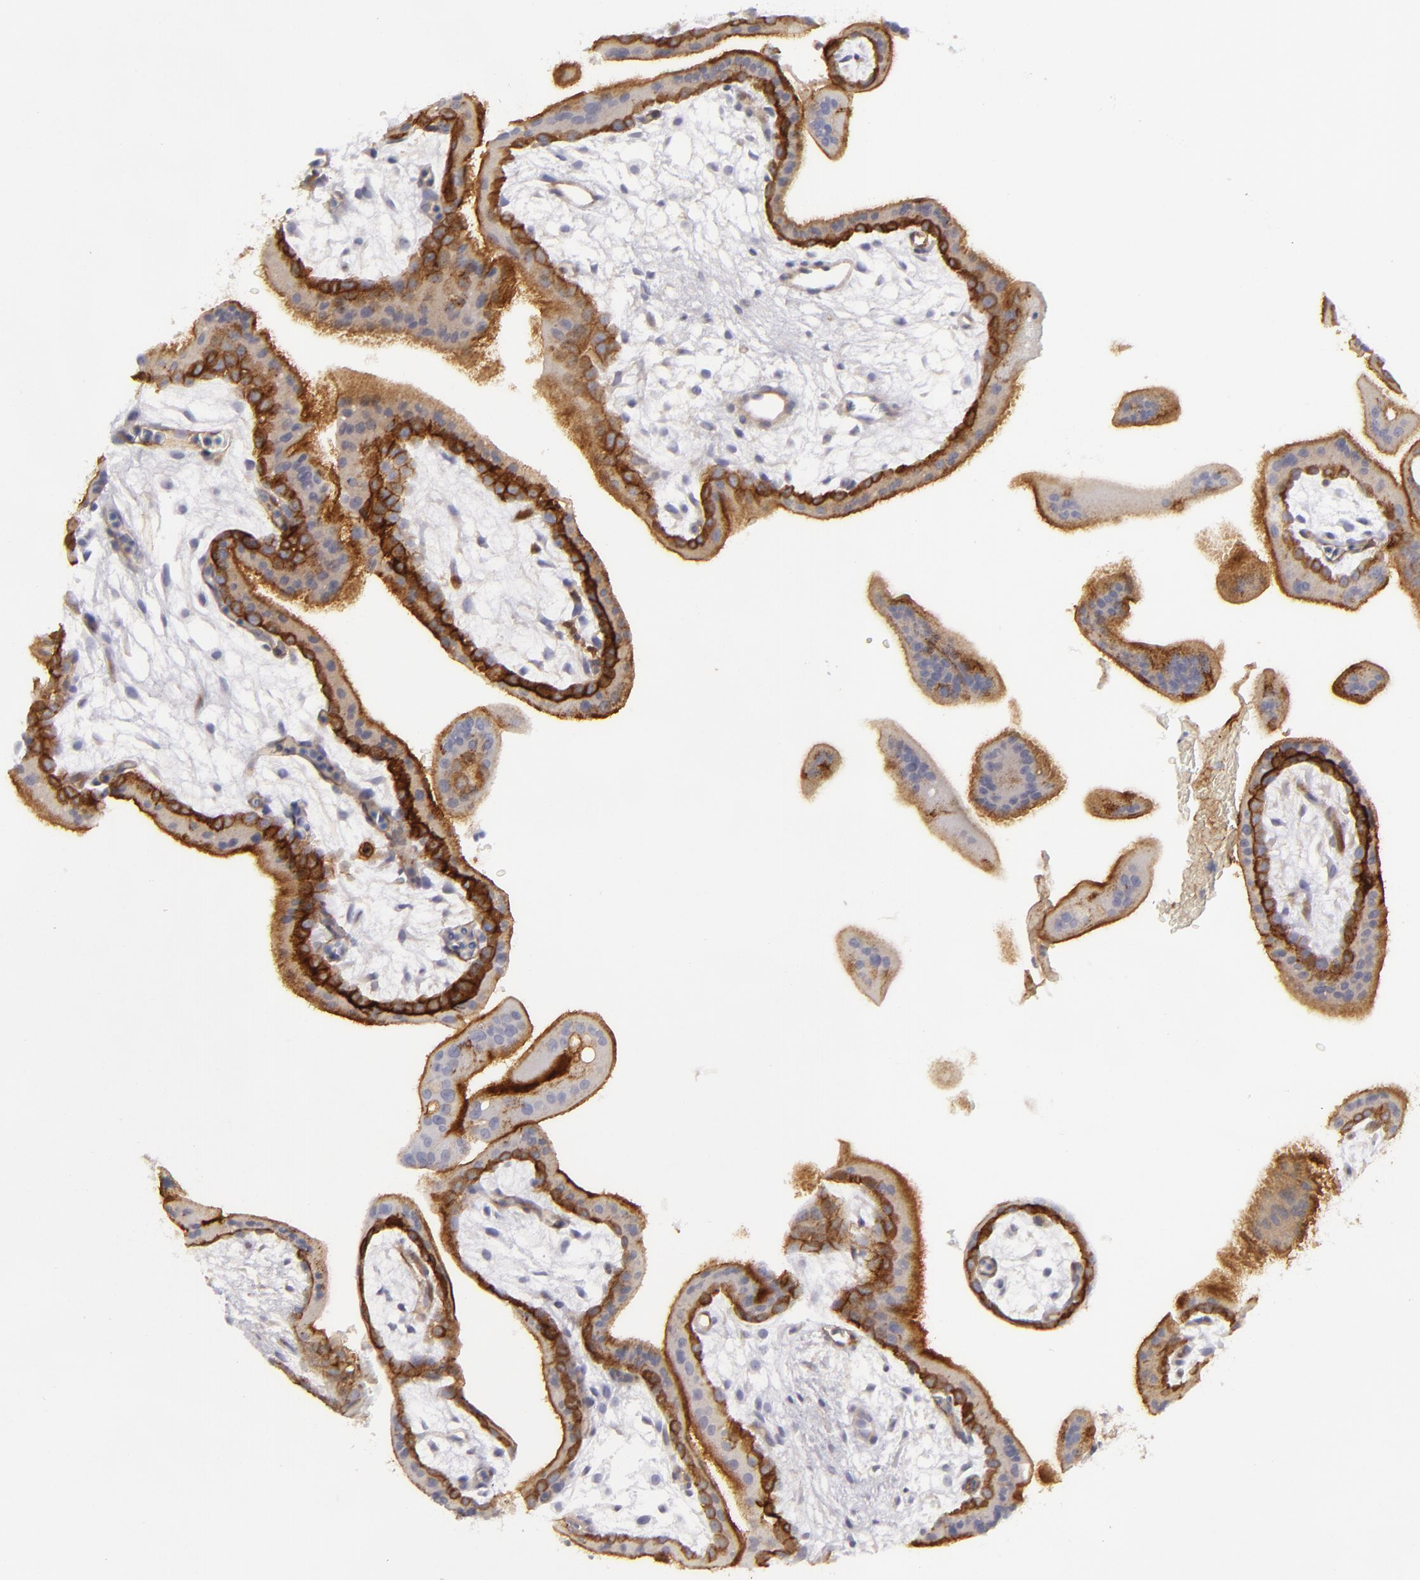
{"staining": {"intensity": "weak", "quantity": "25%-75%", "location": "cytoplasmic/membranous"}, "tissue": "placenta", "cell_type": "Decidual cells", "image_type": "normal", "snomed": [{"axis": "morphology", "description": "Normal tissue, NOS"}, {"axis": "topography", "description": "Placenta"}], "caption": "This photomicrograph reveals IHC staining of unremarkable human placenta, with low weak cytoplasmic/membranous positivity in approximately 25%-75% of decidual cells.", "gene": "JUP", "patient": {"sex": "female", "age": 35}}